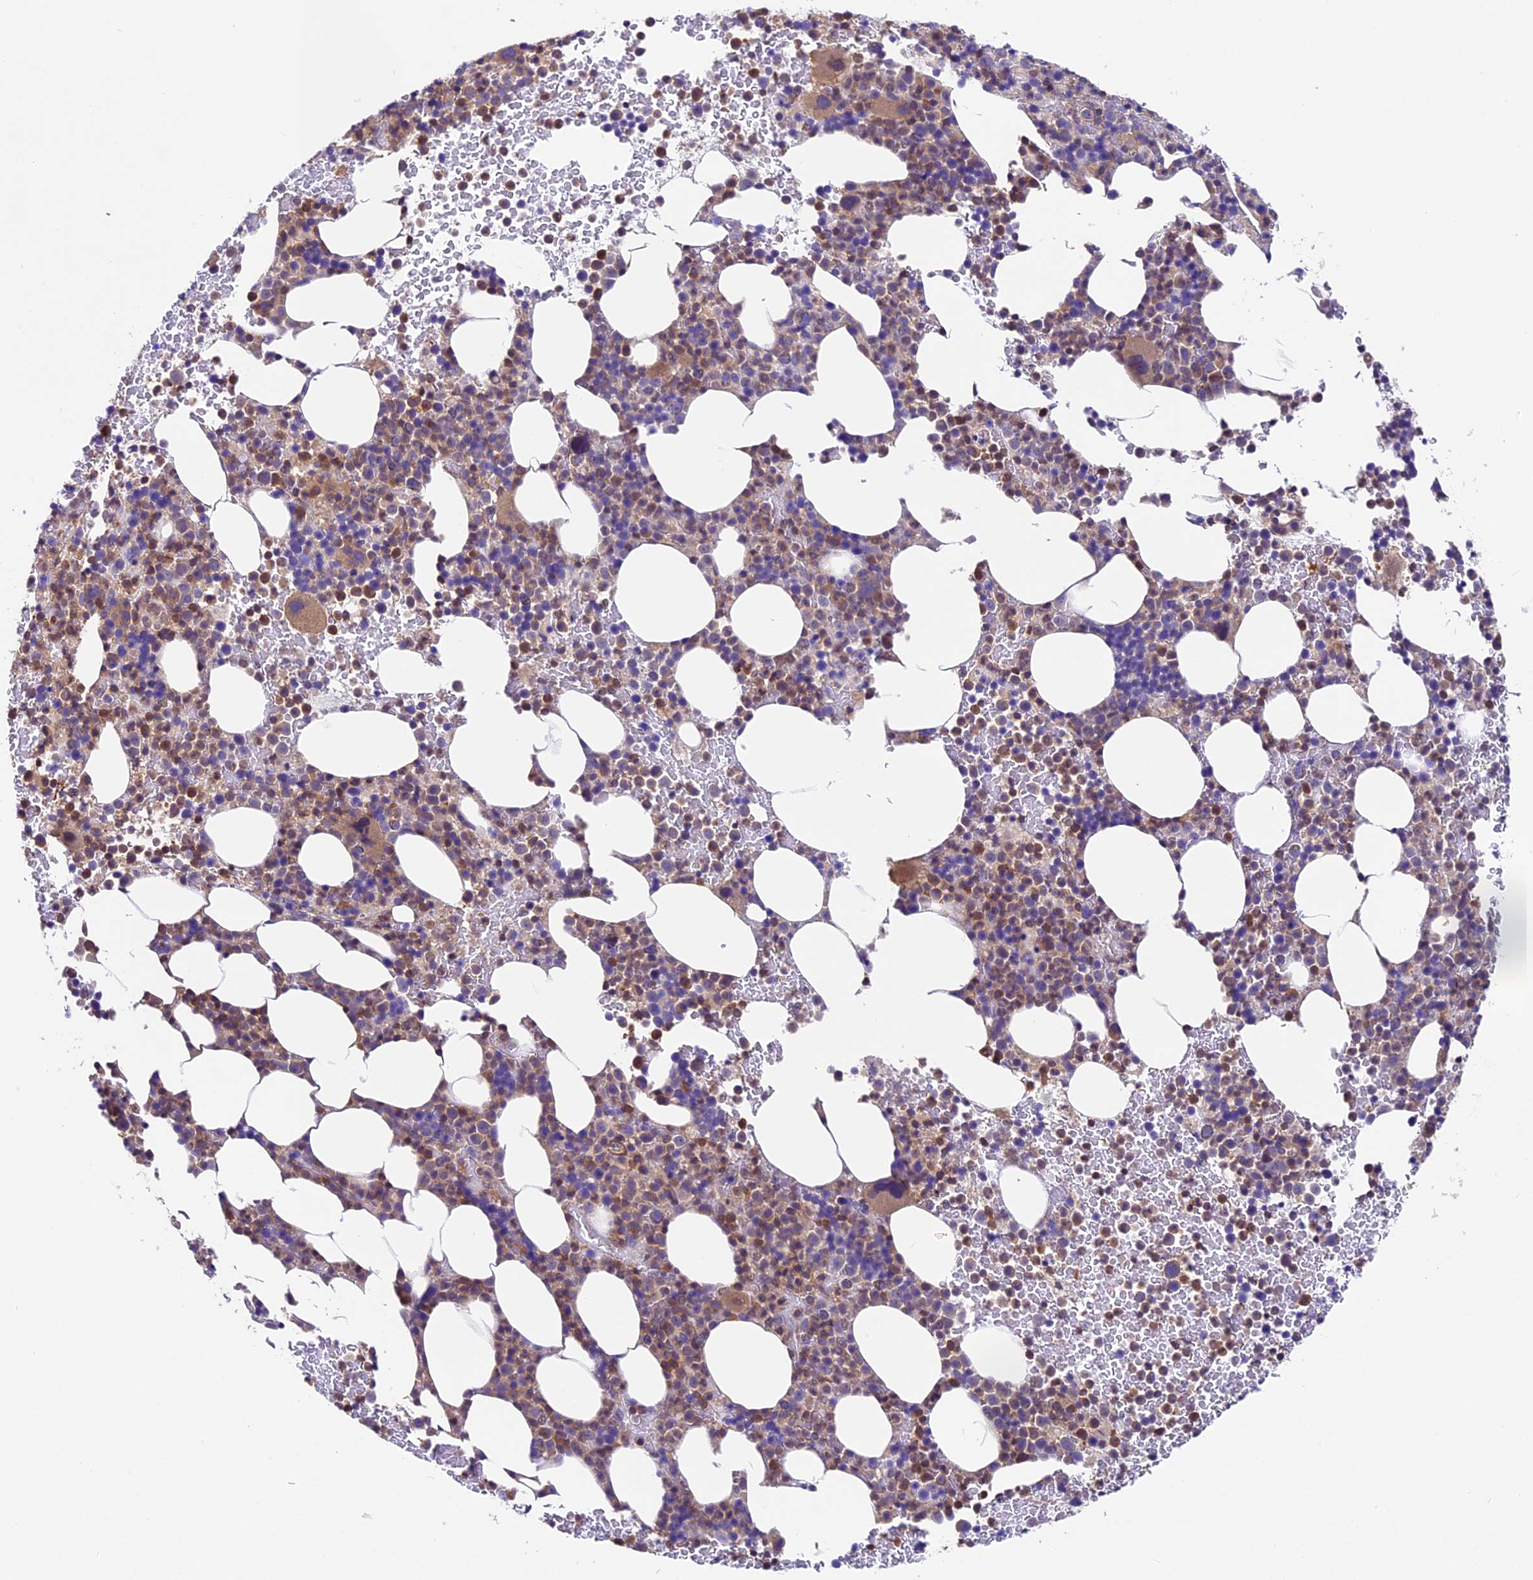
{"staining": {"intensity": "moderate", "quantity": "<25%", "location": "cytoplasmic/membranous"}, "tissue": "bone marrow", "cell_type": "Hematopoietic cells", "image_type": "normal", "snomed": [{"axis": "morphology", "description": "Normal tissue, NOS"}, {"axis": "topography", "description": "Bone marrow"}], "caption": "The image reveals staining of benign bone marrow, revealing moderate cytoplasmic/membranous protein expression (brown color) within hematopoietic cells.", "gene": "TBC1D1", "patient": {"sex": "female", "age": 82}}